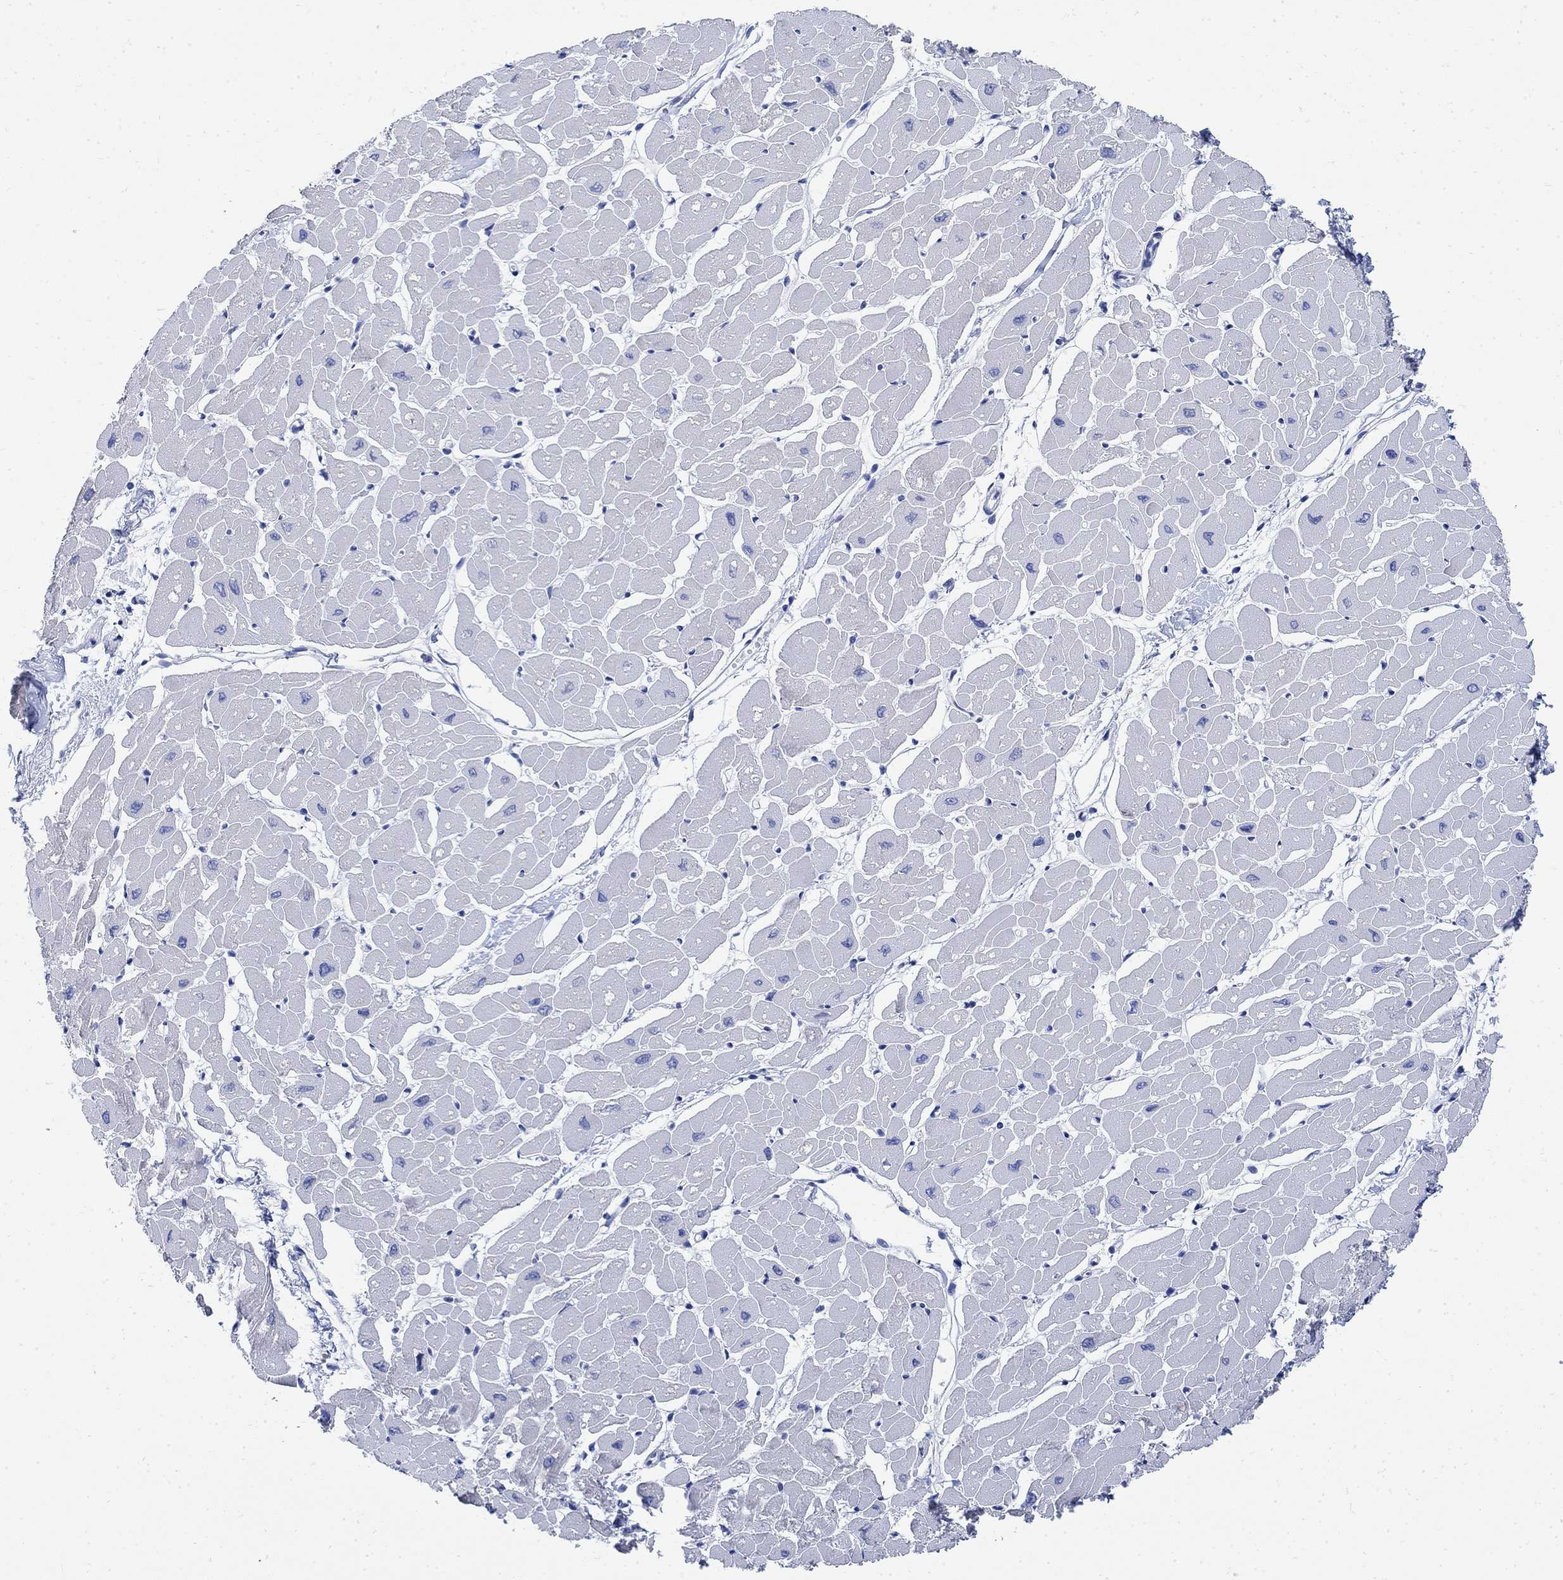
{"staining": {"intensity": "negative", "quantity": "none", "location": "none"}, "tissue": "heart muscle", "cell_type": "Cardiomyocytes", "image_type": "normal", "snomed": [{"axis": "morphology", "description": "Normal tissue, NOS"}, {"axis": "topography", "description": "Heart"}], "caption": "High magnification brightfield microscopy of normal heart muscle stained with DAB (brown) and counterstained with hematoxylin (blue): cardiomyocytes show no significant expression.", "gene": "CAMK2N1", "patient": {"sex": "male", "age": 57}}